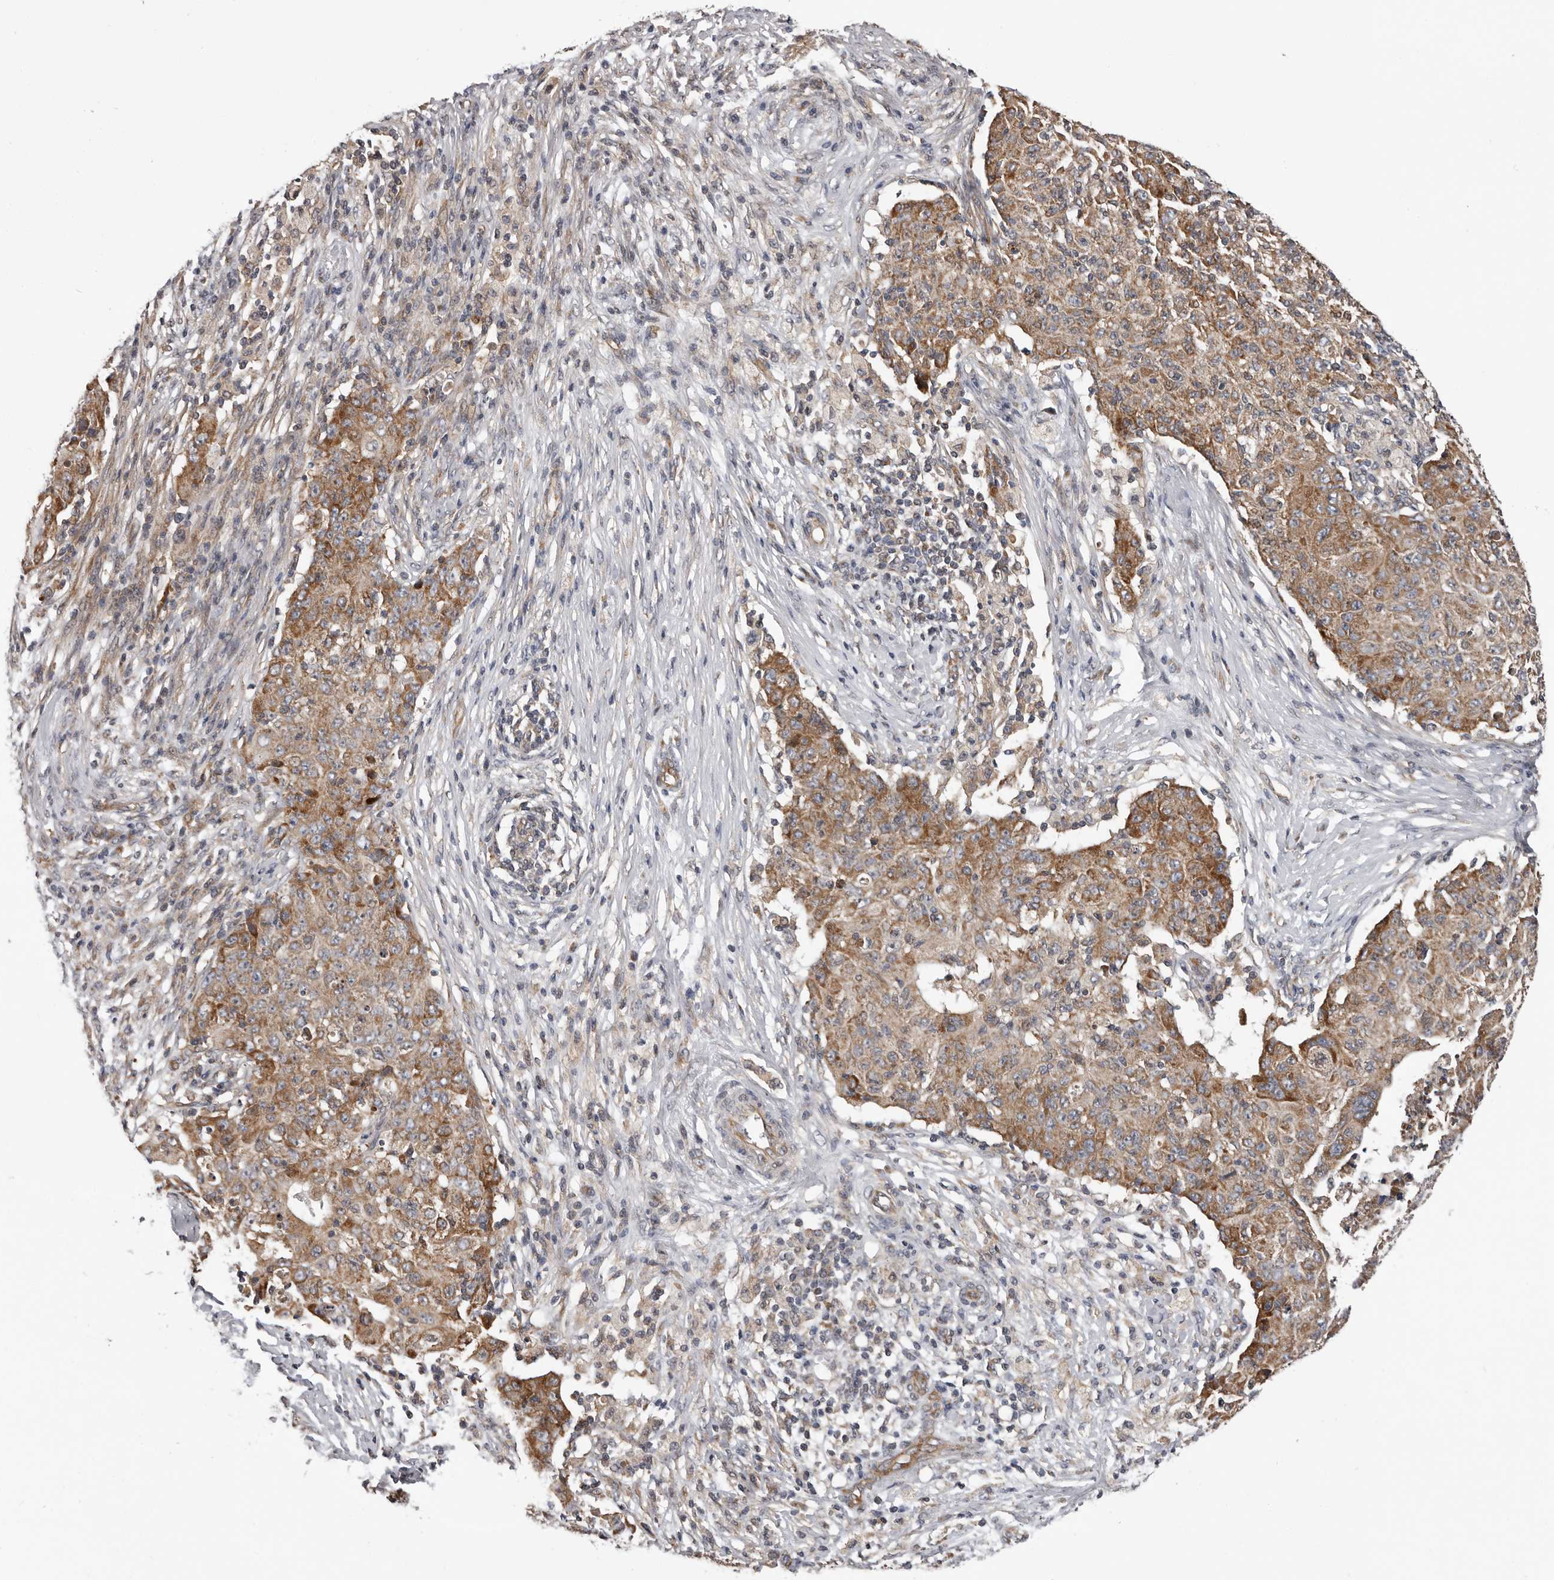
{"staining": {"intensity": "moderate", "quantity": ">75%", "location": "cytoplasmic/membranous"}, "tissue": "ovarian cancer", "cell_type": "Tumor cells", "image_type": "cancer", "snomed": [{"axis": "morphology", "description": "Carcinoma, endometroid"}, {"axis": "topography", "description": "Ovary"}], "caption": "Protein expression by immunohistochemistry (IHC) reveals moderate cytoplasmic/membranous expression in approximately >75% of tumor cells in ovarian cancer (endometroid carcinoma).", "gene": "VPS37A", "patient": {"sex": "female", "age": 42}}